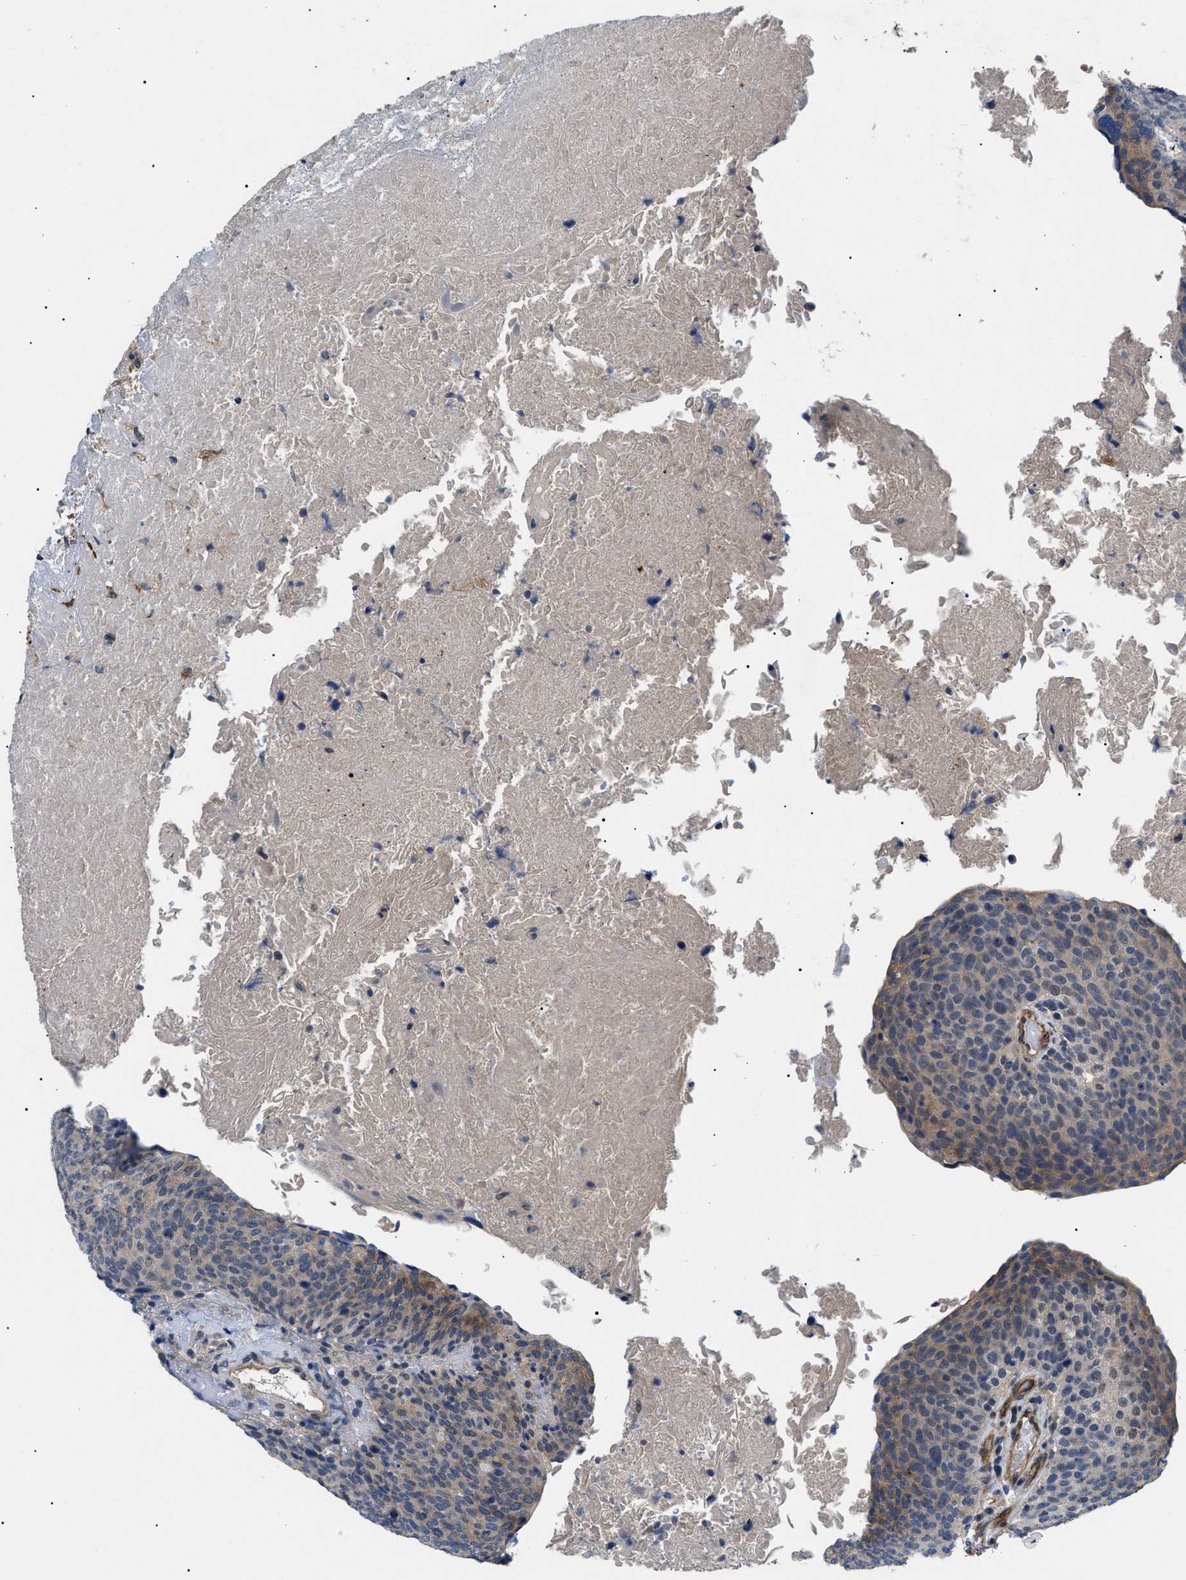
{"staining": {"intensity": "weak", "quantity": "25%-75%", "location": "cytoplasmic/membranous,nuclear"}, "tissue": "head and neck cancer", "cell_type": "Tumor cells", "image_type": "cancer", "snomed": [{"axis": "morphology", "description": "Squamous cell carcinoma, NOS"}, {"axis": "morphology", "description": "Squamous cell carcinoma, metastatic, NOS"}, {"axis": "topography", "description": "Lymph node"}, {"axis": "topography", "description": "Head-Neck"}], "caption": "This image reveals immunohistochemistry staining of human head and neck cancer (squamous cell carcinoma), with low weak cytoplasmic/membranous and nuclear positivity in about 25%-75% of tumor cells.", "gene": "CRCP", "patient": {"sex": "male", "age": 62}}